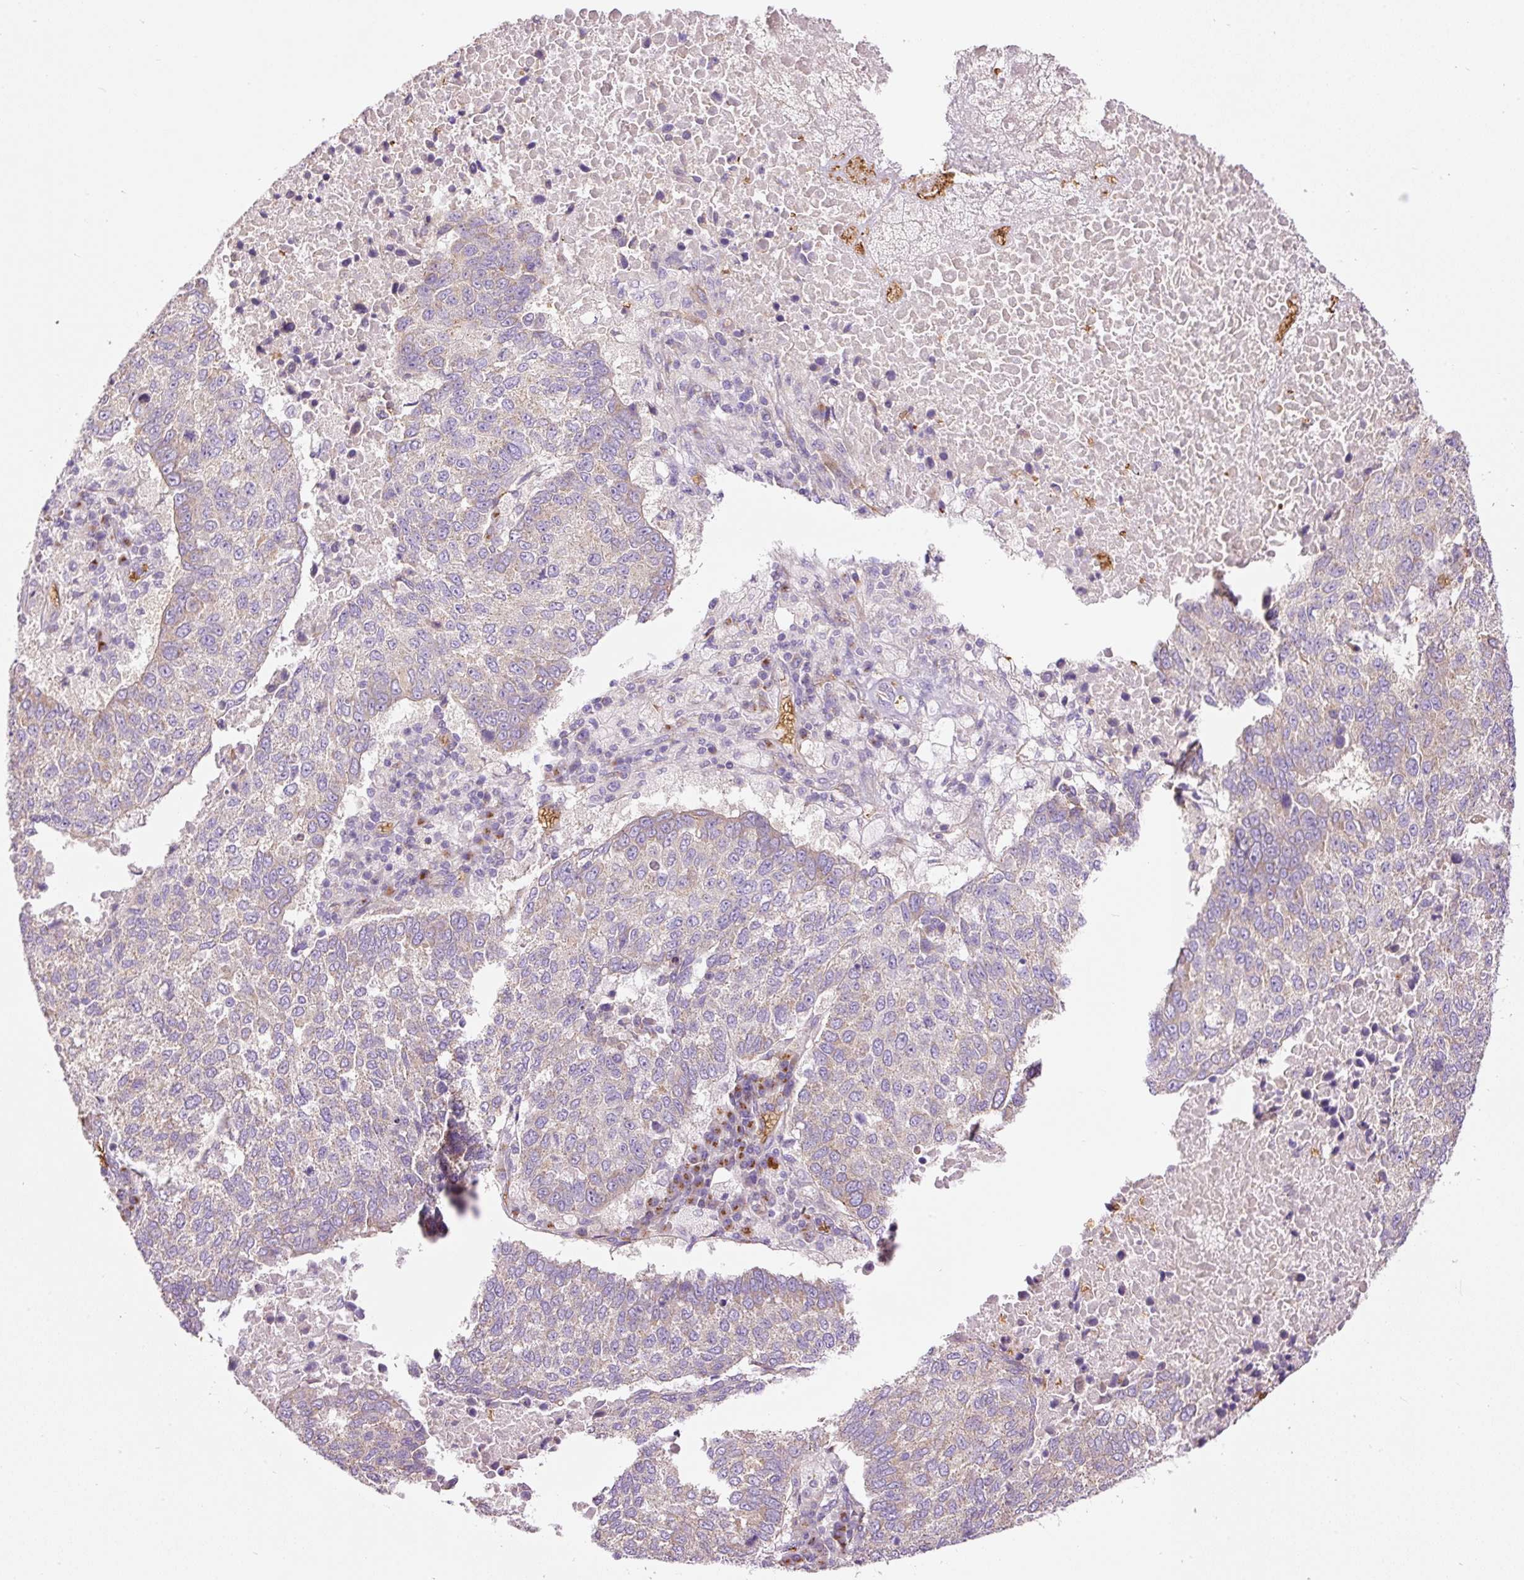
{"staining": {"intensity": "weak", "quantity": "<25%", "location": "cytoplasmic/membranous"}, "tissue": "lung cancer", "cell_type": "Tumor cells", "image_type": "cancer", "snomed": [{"axis": "morphology", "description": "Squamous cell carcinoma, NOS"}, {"axis": "topography", "description": "Lung"}], "caption": "Tumor cells are negative for brown protein staining in lung cancer.", "gene": "PRRC2A", "patient": {"sex": "male", "age": 73}}